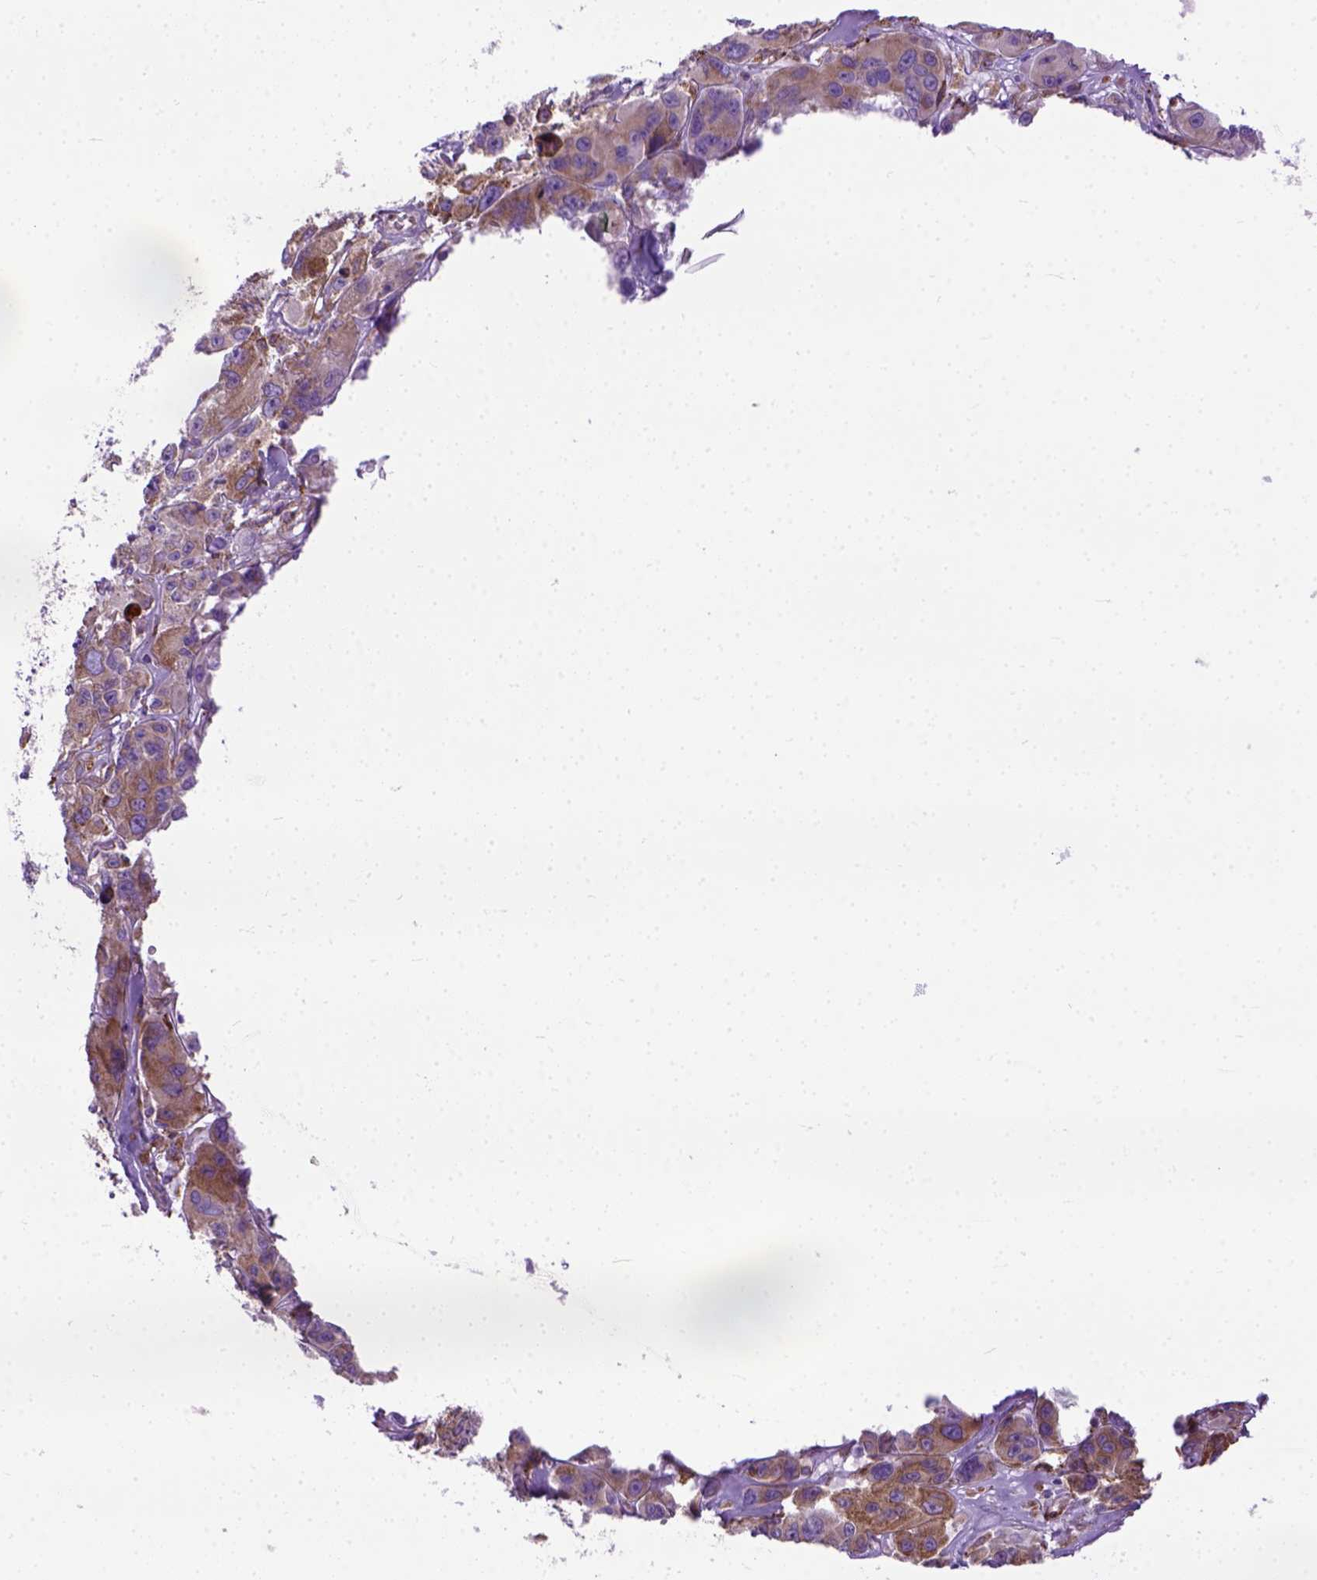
{"staining": {"intensity": "moderate", "quantity": ">75%", "location": "cytoplasmic/membranous"}, "tissue": "melanoma", "cell_type": "Tumor cells", "image_type": "cancer", "snomed": [{"axis": "morphology", "description": "Malignant melanoma, NOS"}, {"axis": "topography", "description": "Skin"}], "caption": "An image of human malignant melanoma stained for a protein demonstrates moderate cytoplasmic/membranous brown staining in tumor cells. (Stains: DAB (3,3'-diaminobenzidine) in brown, nuclei in blue, Microscopy: brightfield microscopy at high magnification).", "gene": "PLK4", "patient": {"sex": "female", "age": 66}}